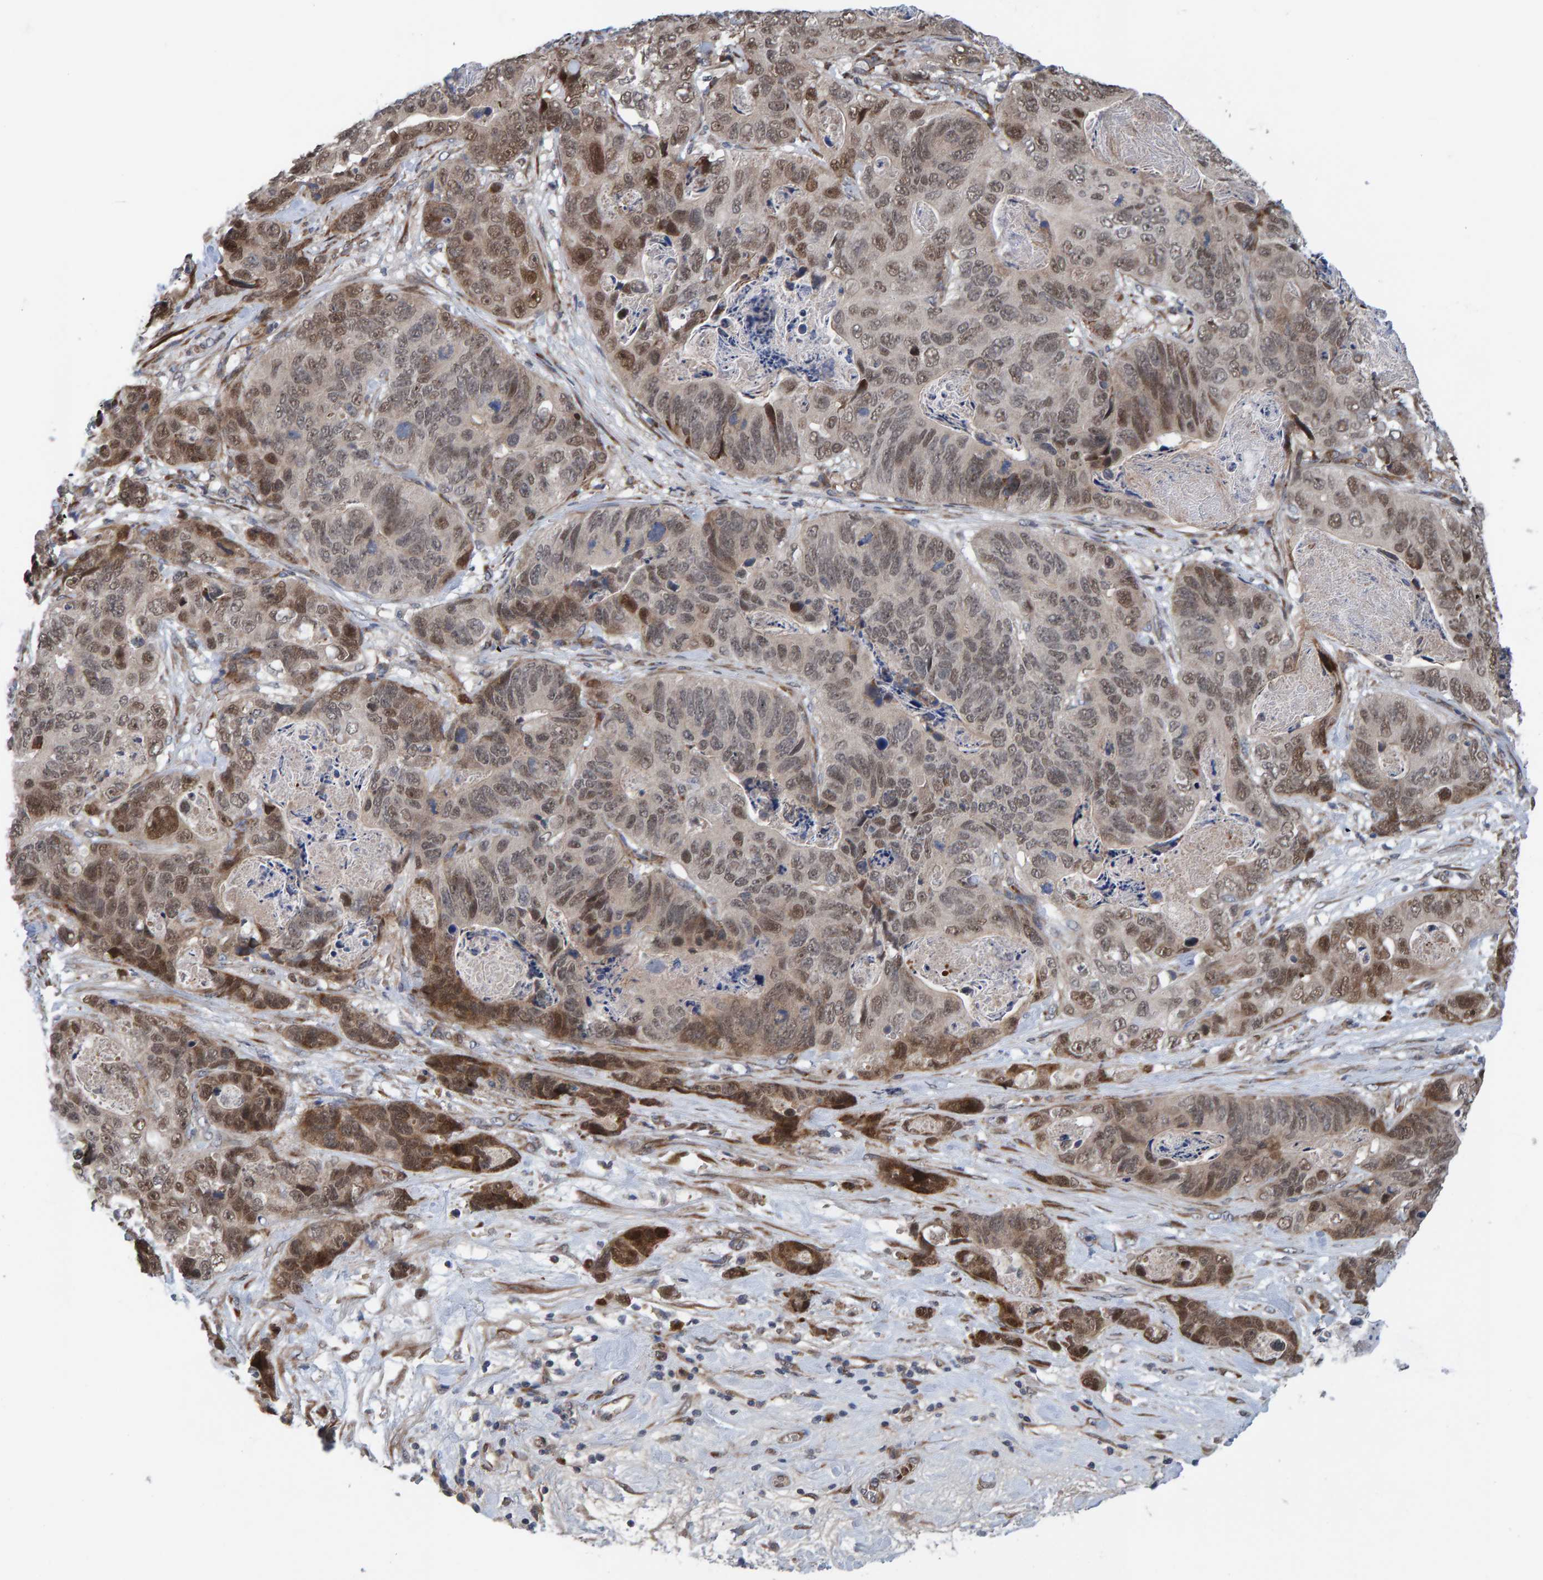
{"staining": {"intensity": "moderate", "quantity": ">75%", "location": "cytoplasmic/membranous,nuclear"}, "tissue": "stomach cancer", "cell_type": "Tumor cells", "image_type": "cancer", "snomed": [{"axis": "morphology", "description": "Normal tissue, NOS"}, {"axis": "morphology", "description": "Adenocarcinoma, NOS"}, {"axis": "topography", "description": "Stomach"}], "caption": "The micrograph shows staining of stomach cancer (adenocarcinoma), revealing moderate cytoplasmic/membranous and nuclear protein positivity (brown color) within tumor cells.", "gene": "MFSD6L", "patient": {"sex": "female", "age": 89}}